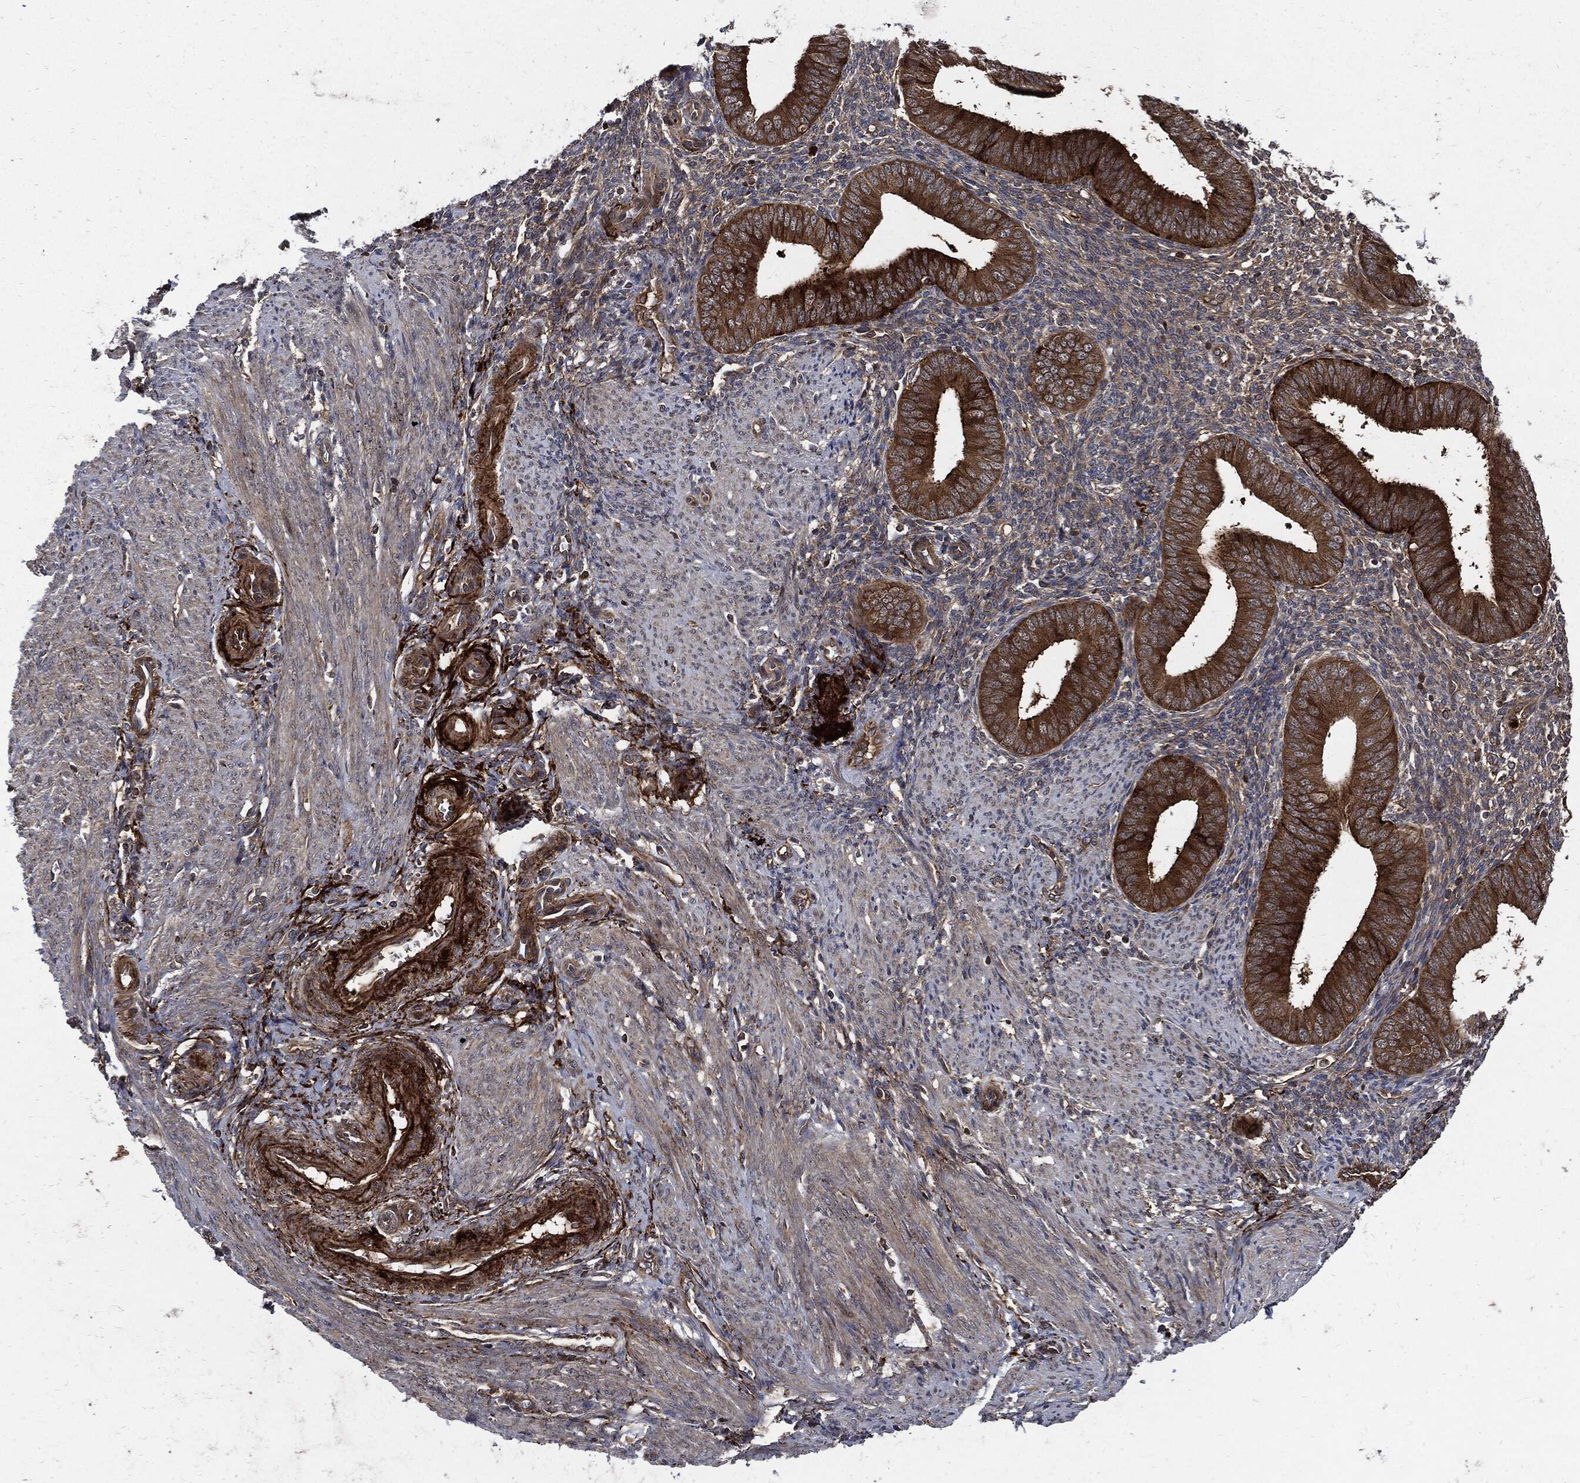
{"staining": {"intensity": "strong", "quantity": "<25%", "location": "cytoplasmic/membranous"}, "tissue": "endometrium", "cell_type": "Cells in endometrial stroma", "image_type": "normal", "snomed": [{"axis": "morphology", "description": "Normal tissue, NOS"}, {"axis": "topography", "description": "Endometrium"}], "caption": "This is a histology image of IHC staining of unremarkable endometrium, which shows strong expression in the cytoplasmic/membranous of cells in endometrial stroma.", "gene": "CLU", "patient": {"sex": "female", "age": 39}}